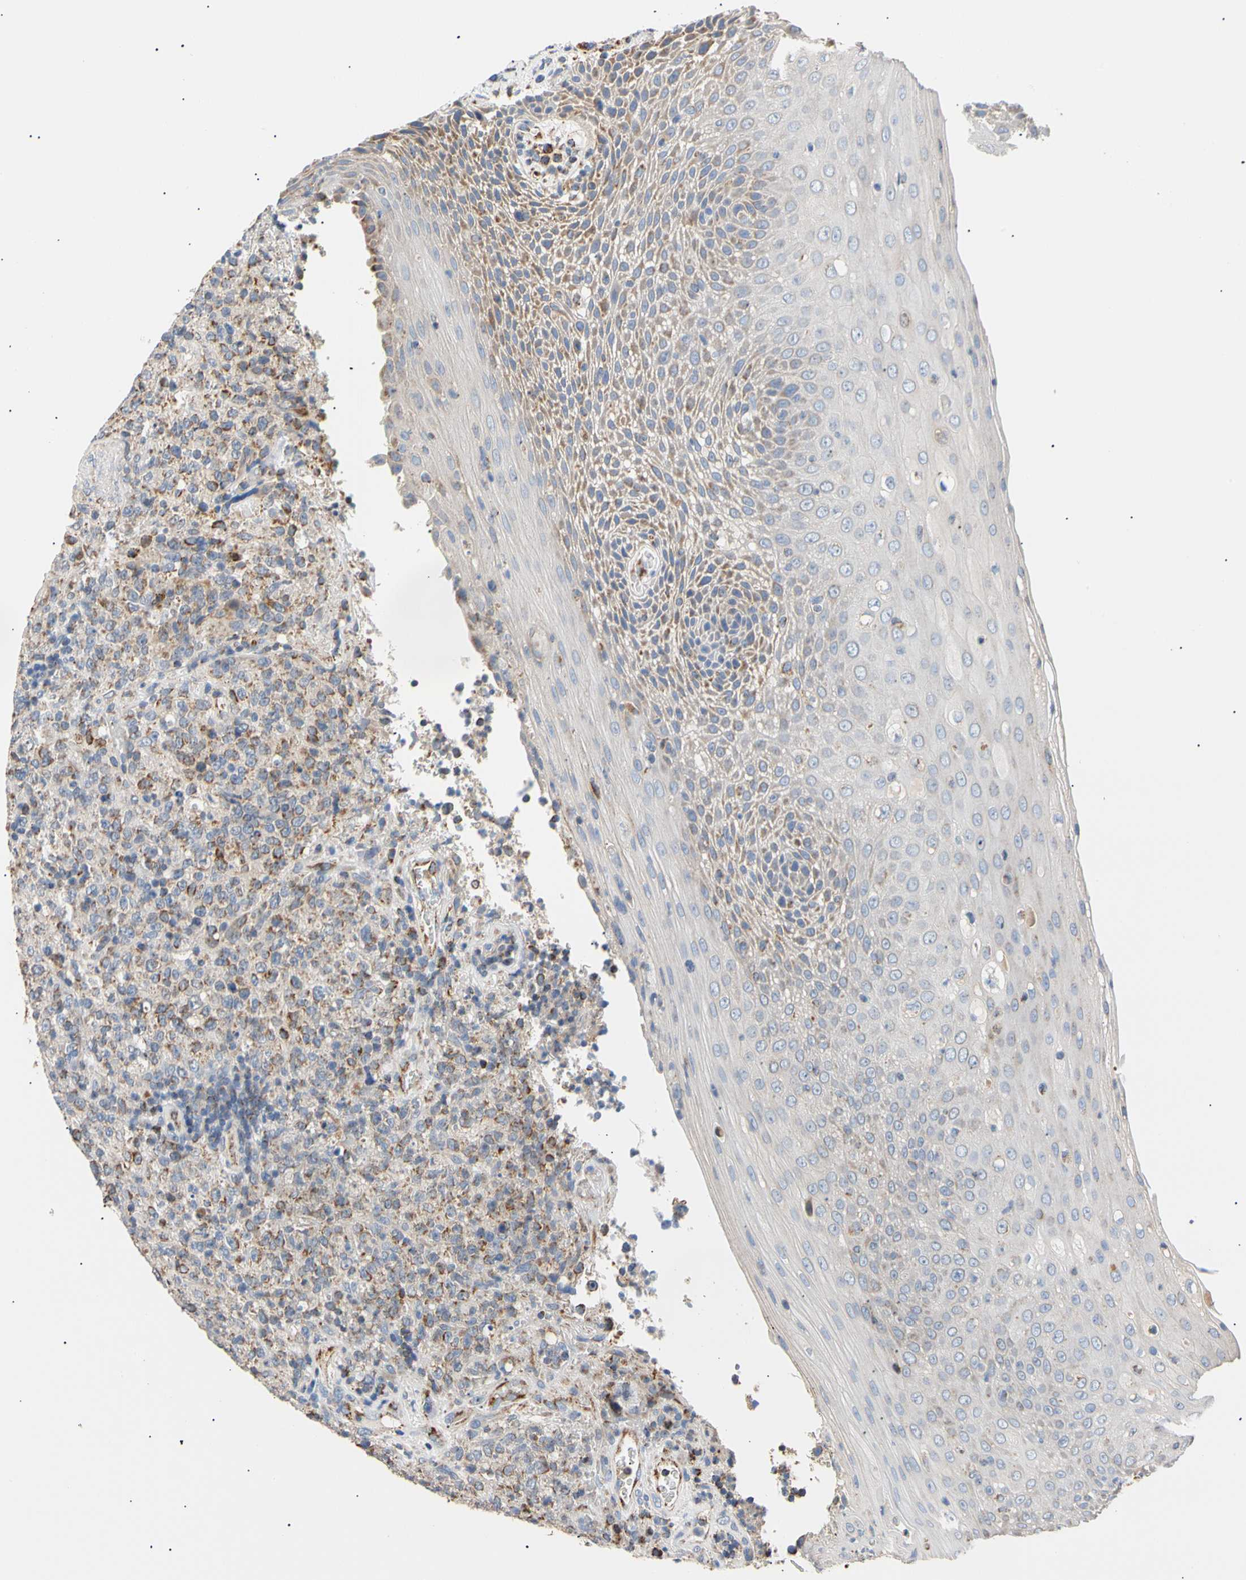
{"staining": {"intensity": "moderate", "quantity": "25%-75%", "location": "cytoplasmic/membranous"}, "tissue": "lymphoma", "cell_type": "Tumor cells", "image_type": "cancer", "snomed": [{"axis": "morphology", "description": "Malignant lymphoma, non-Hodgkin's type, High grade"}, {"axis": "topography", "description": "Tonsil"}], "caption": "Human high-grade malignant lymphoma, non-Hodgkin's type stained with a protein marker shows moderate staining in tumor cells.", "gene": "ACAT1", "patient": {"sex": "female", "age": 36}}